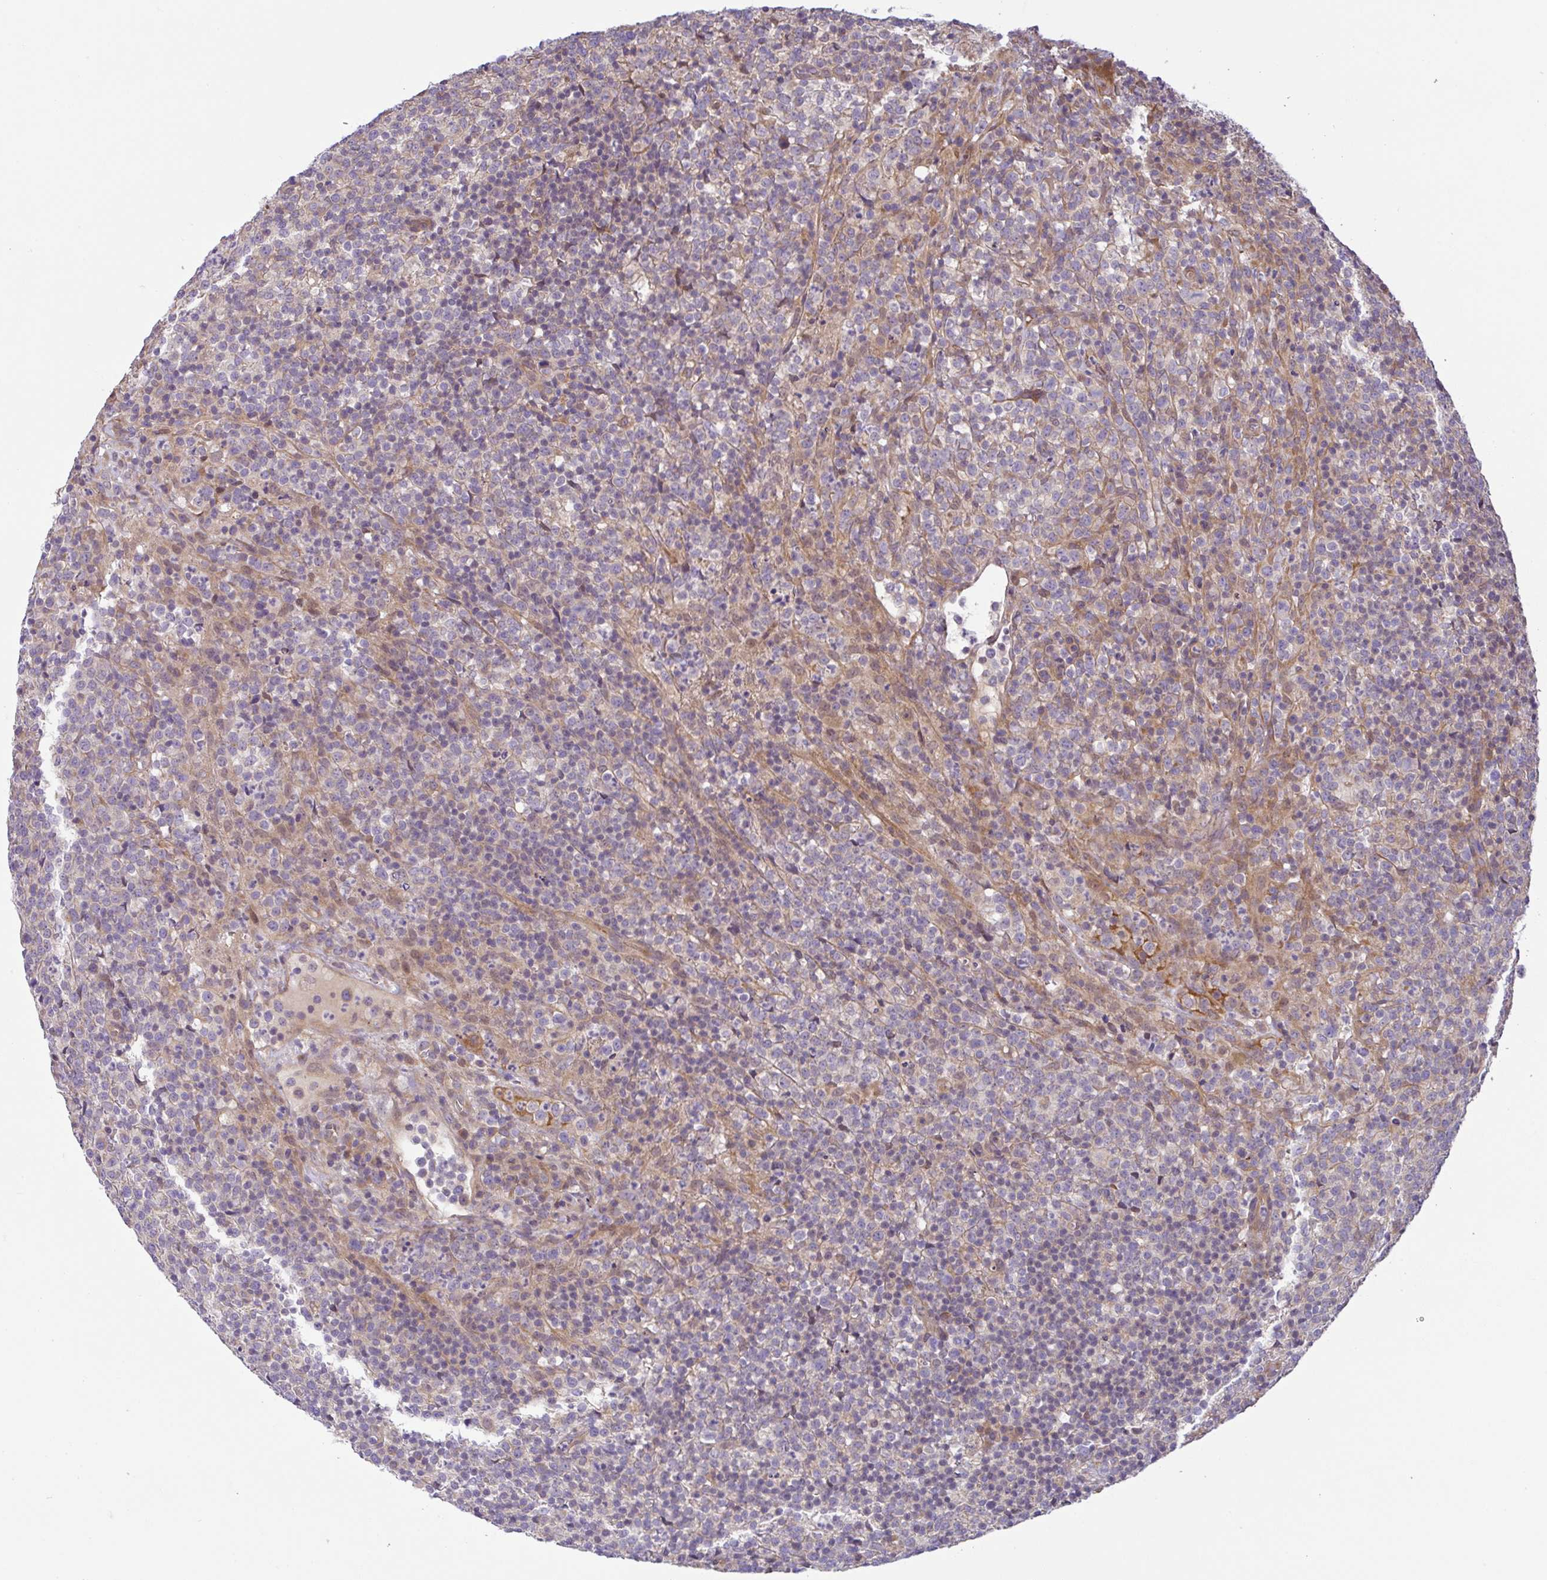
{"staining": {"intensity": "negative", "quantity": "none", "location": "none"}, "tissue": "lymphoma", "cell_type": "Tumor cells", "image_type": "cancer", "snomed": [{"axis": "morphology", "description": "Malignant lymphoma, non-Hodgkin's type, High grade"}, {"axis": "topography", "description": "Lymph node"}], "caption": "An immunohistochemistry (IHC) micrograph of lymphoma is shown. There is no staining in tumor cells of lymphoma.", "gene": "UBE4A", "patient": {"sex": "male", "age": 54}}